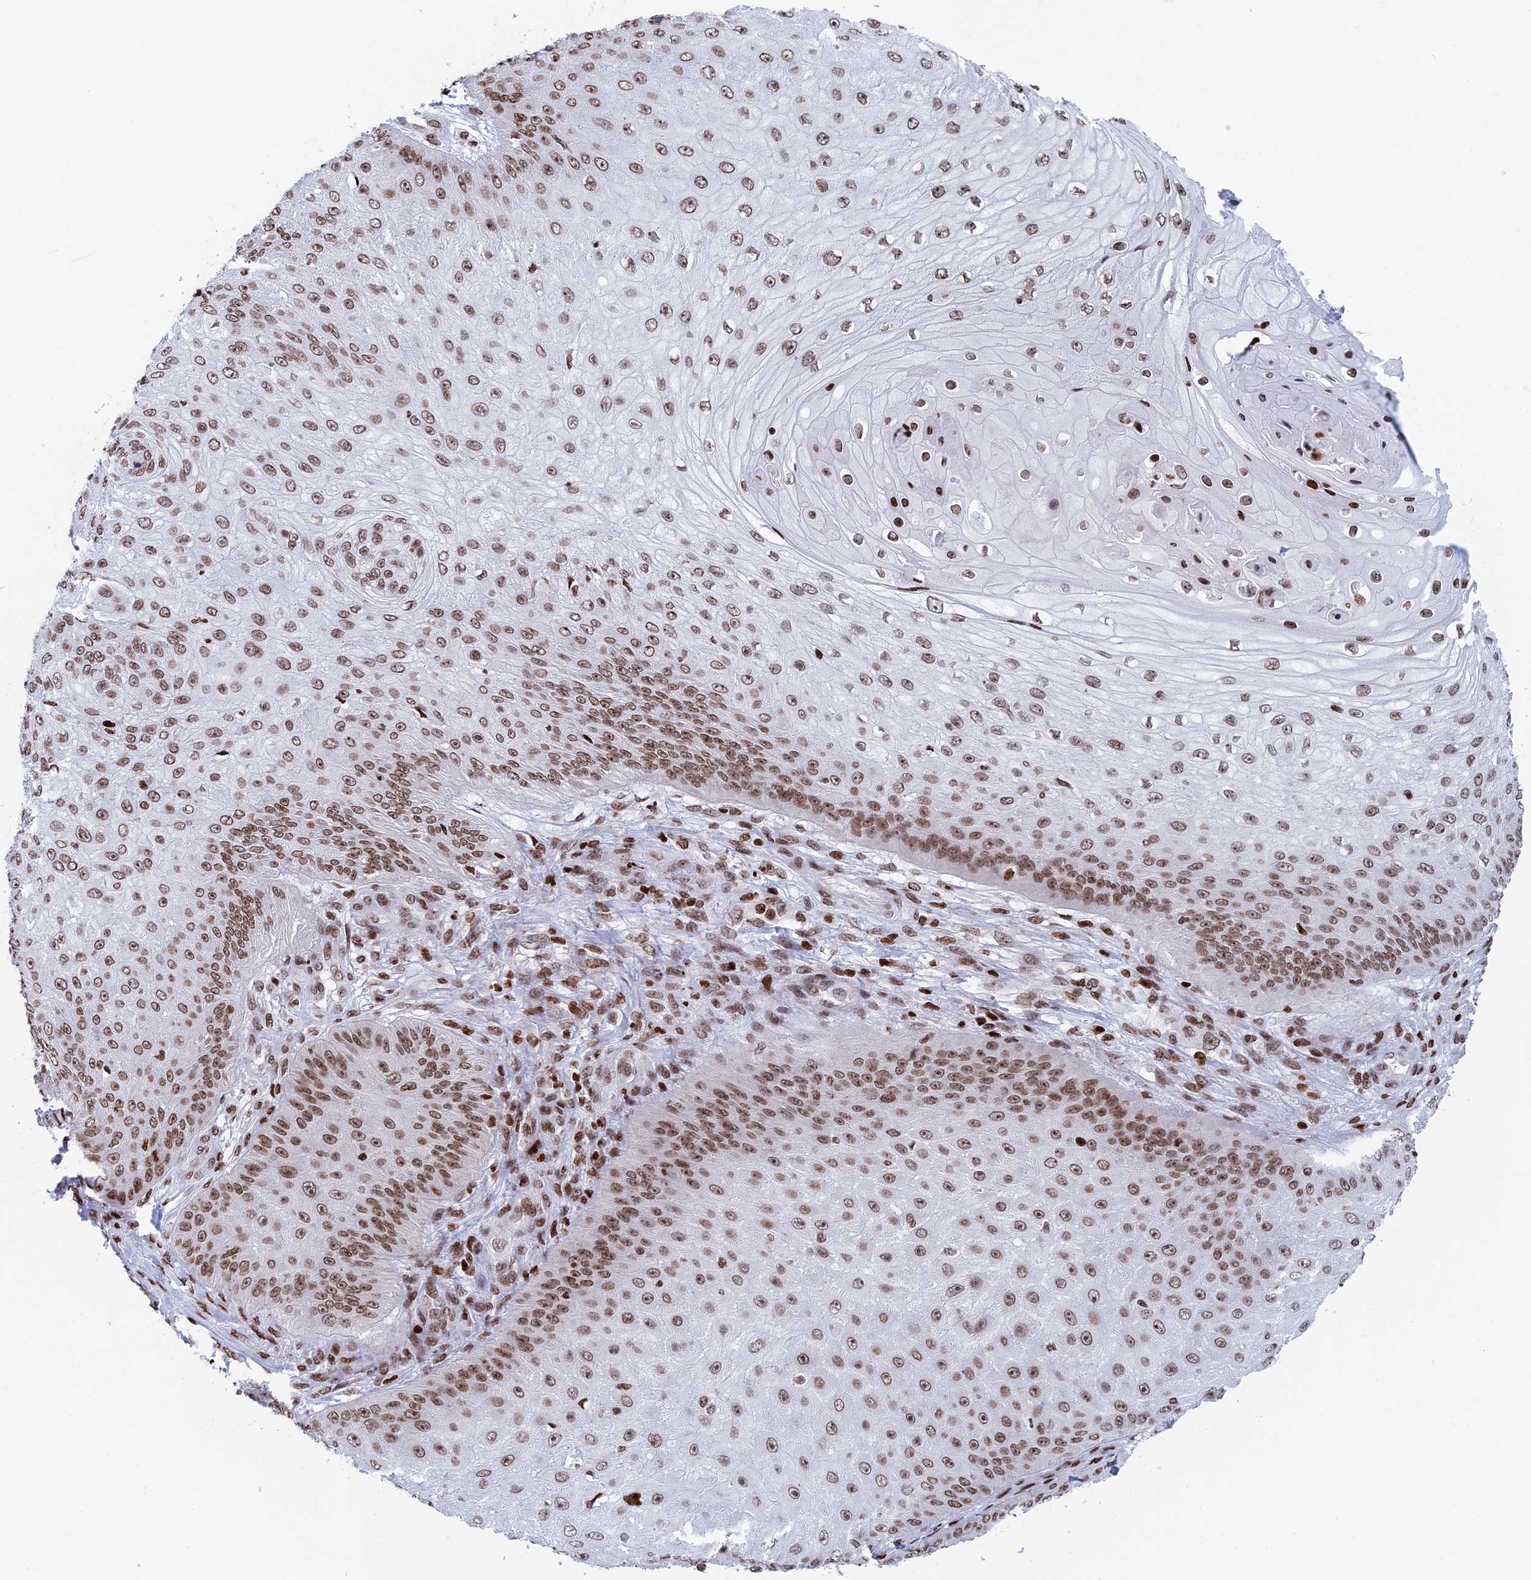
{"staining": {"intensity": "moderate", "quantity": ">75%", "location": "nuclear"}, "tissue": "skin cancer", "cell_type": "Tumor cells", "image_type": "cancer", "snomed": [{"axis": "morphology", "description": "Squamous cell carcinoma, NOS"}, {"axis": "topography", "description": "Skin"}], "caption": "DAB (3,3'-diaminobenzidine) immunohistochemical staining of squamous cell carcinoma (skin) reveals moderate nuclear protein staining in about >75% of tumor cells. The staining was performed using DAB to visualize the protein expression in brown, while the nuclei were stained in blue with hematoxylin (Magnification: 20x).", "gene": "RPAP1", "patient": {"sex": "male", "age": 70}}